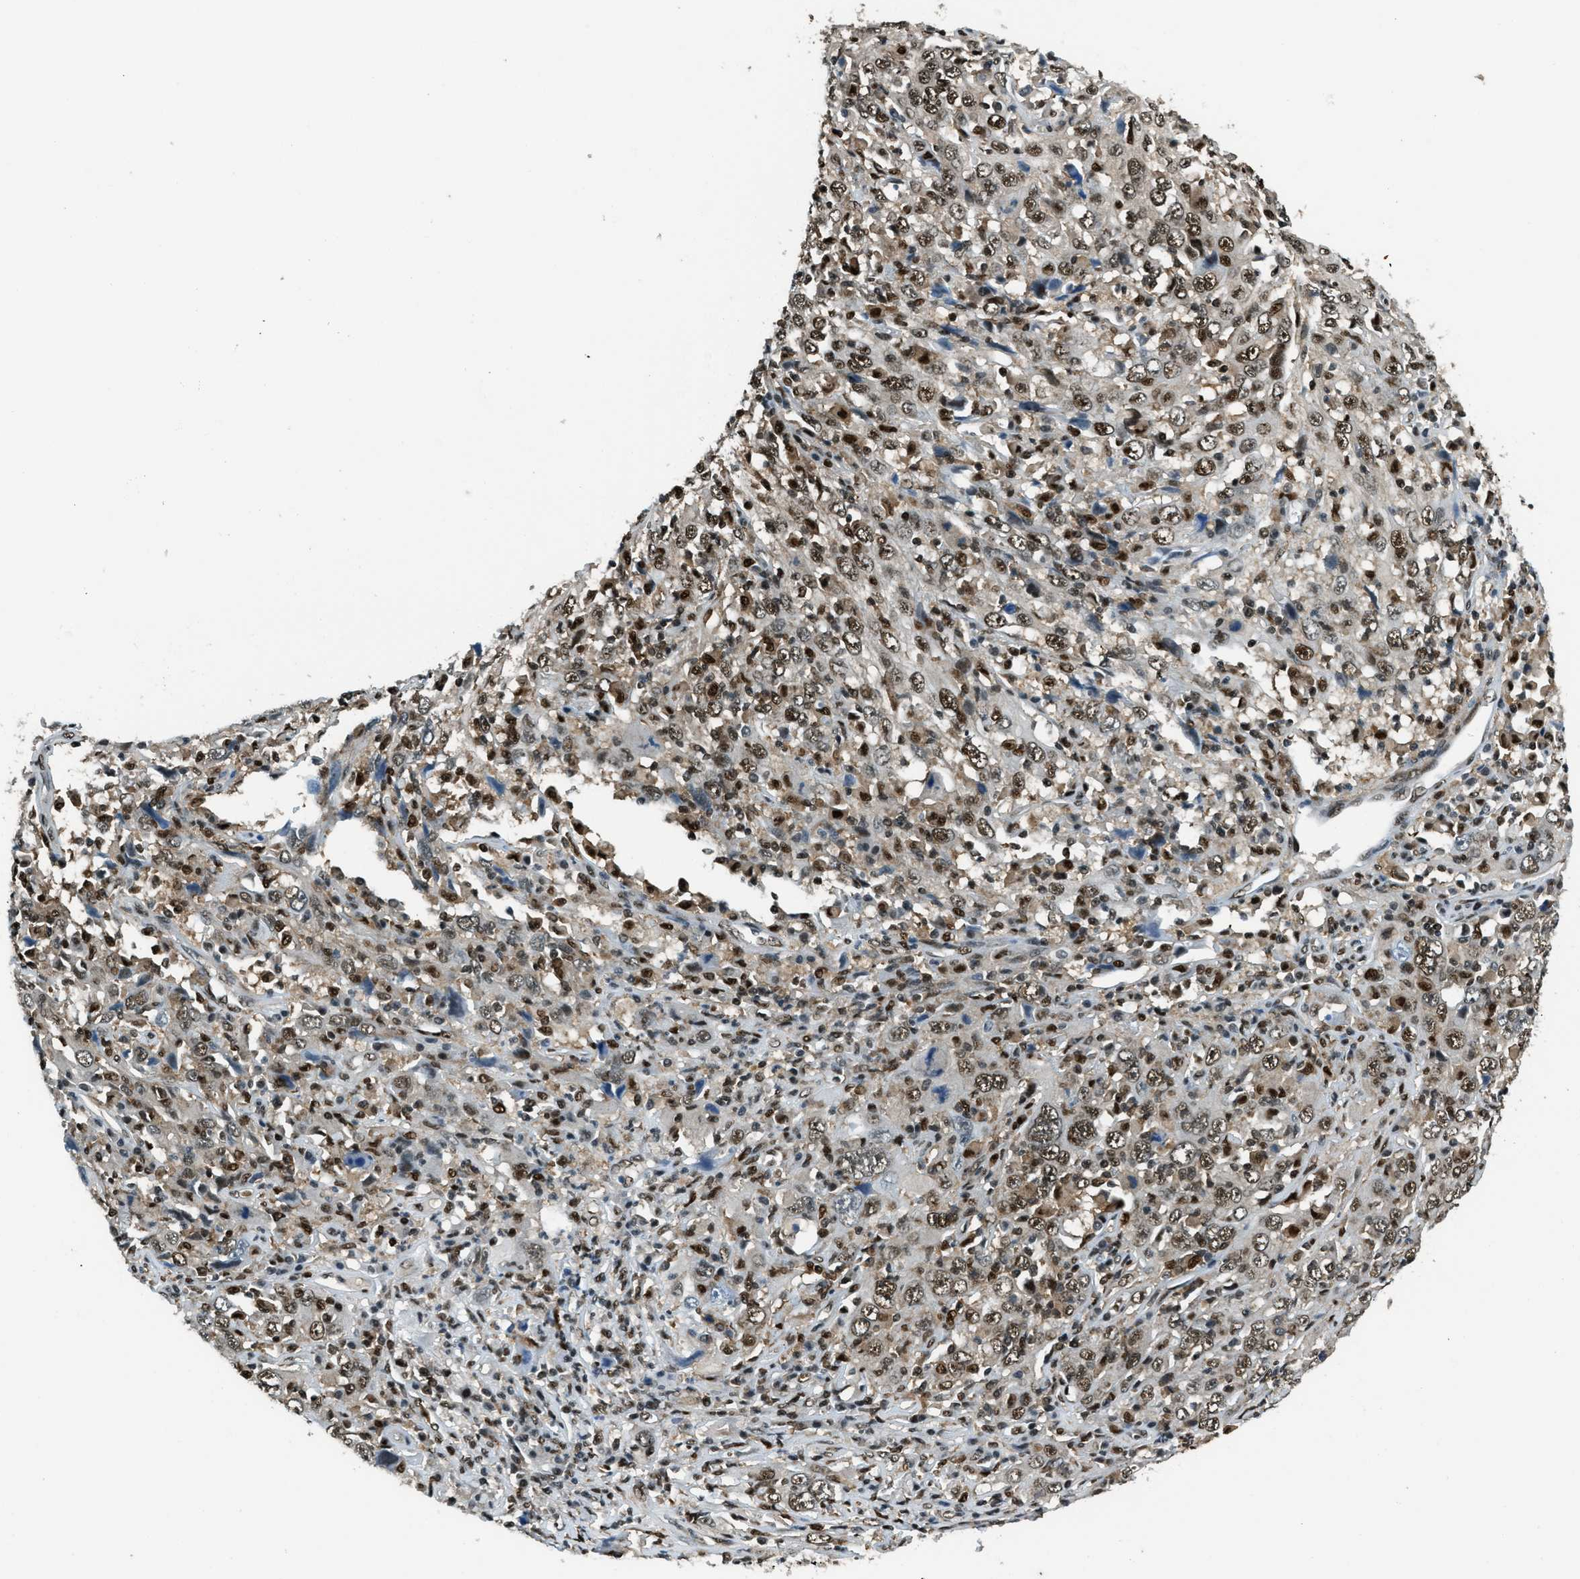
{"staining": {"intensity": "moderate", "quantity": ">75%", "location": "nuclear"}, "tissue": "cervical cancer", "cell_type": "Tumor cells", "image_type": "cancer", "snomed": [{"axis": "morphology", "description": "Squamous cell carcinoma, NOS"}, {"axis": "topography", "description": "Cervix"}], "caption": "Human cervical squamous cell carcinoma stained with a protein marker displays moderate staining in tumor cells.", "gene": "OGFR", "patient": {"sex": "female", "age": 46}}